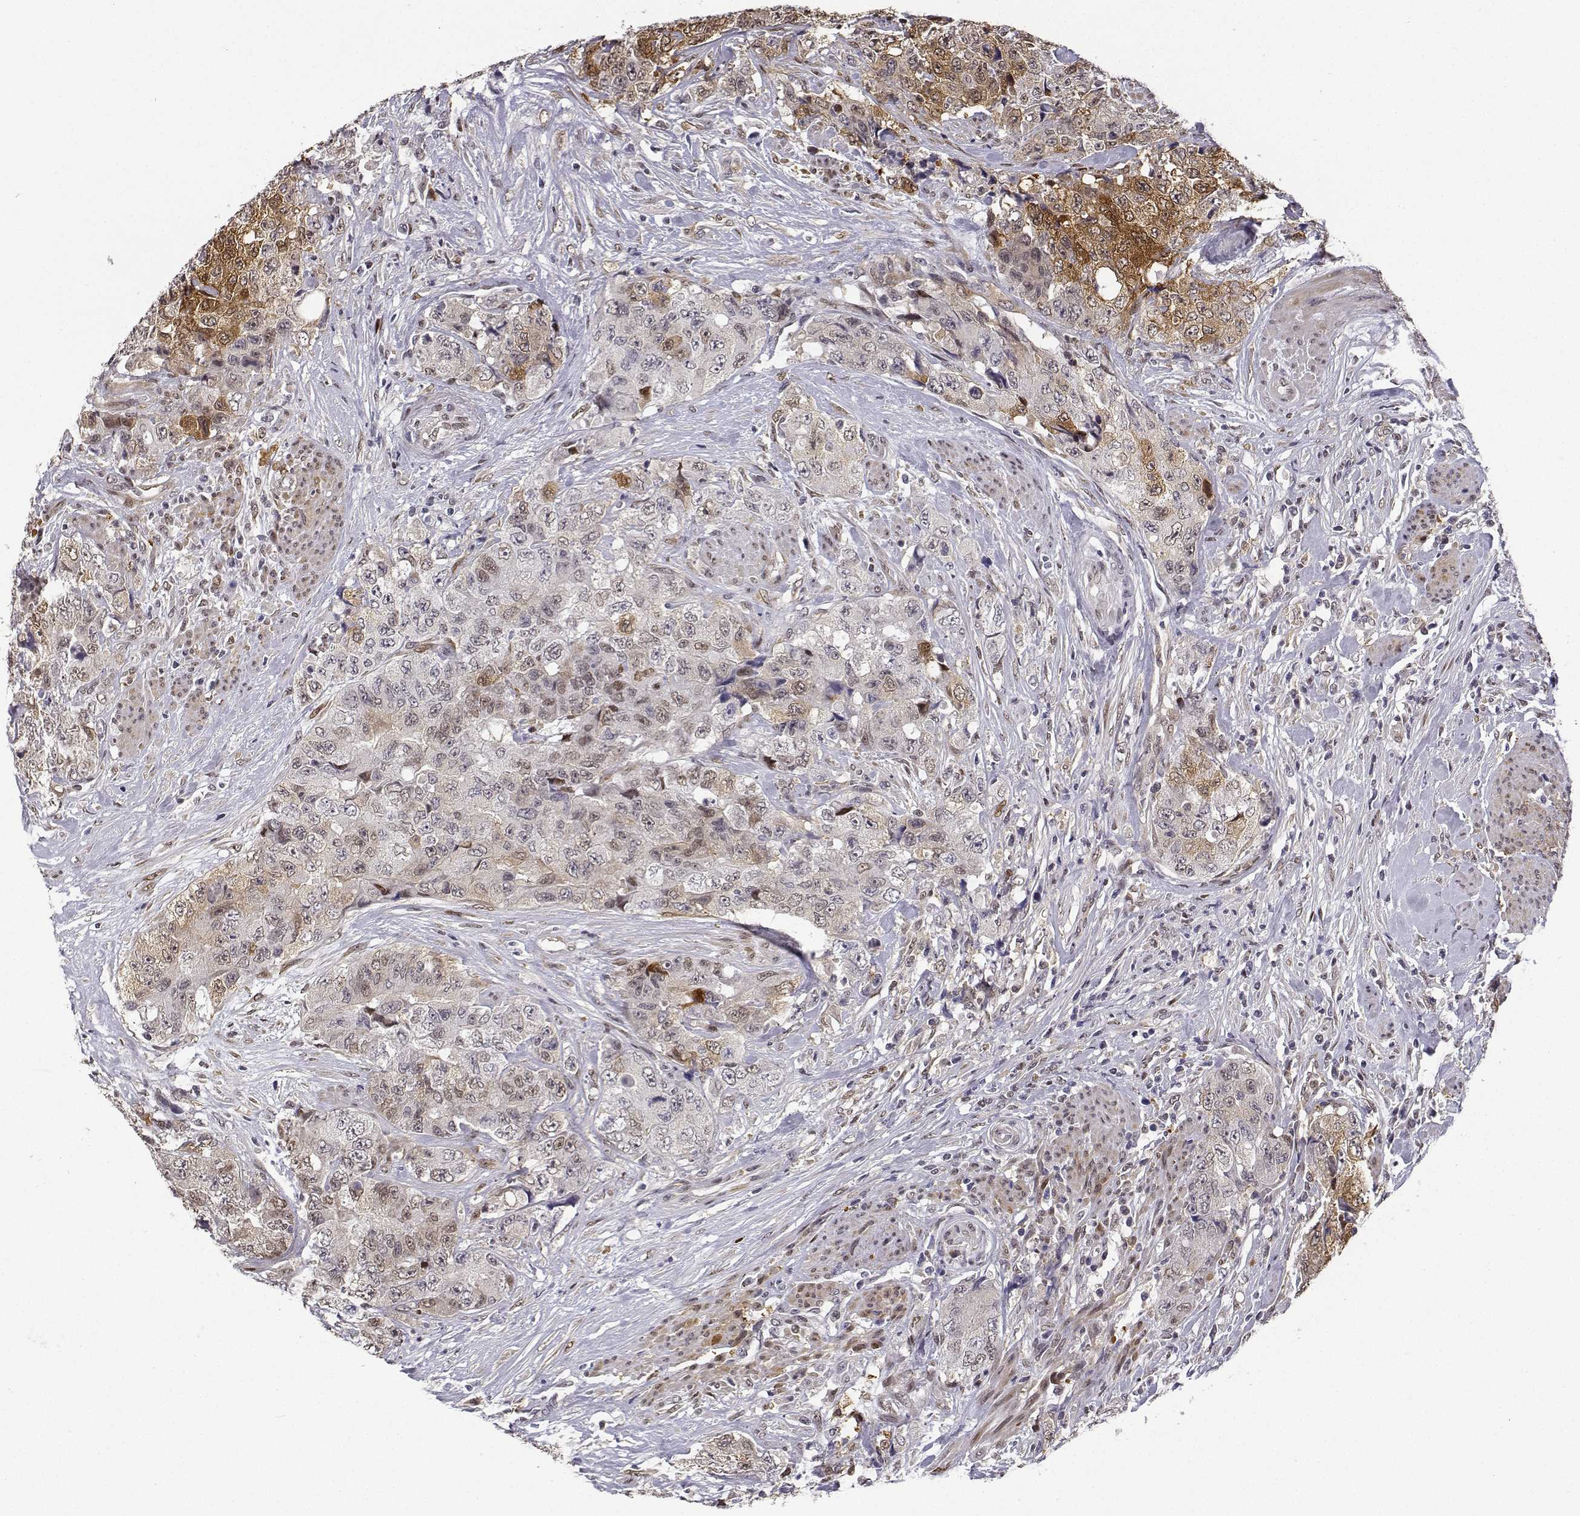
{"staining": {"intensity": "moderate", "quantity": "25%-75%", "location": "cytoplasmic/membranous,nuclear"}, "tissue": "urothelial cancer", "cell_type": "Tumor cells", "image_type": "cancer", "snomed": [{"axis": "morphology", "description": "Urothelial carcinoma, High grade"}, {"axis": "topography", "description": "Urinary bladder"}], "caption": "Urothelial cancer stained with a protein marker shows moderate staining in tumor cells.", "gene": "PHGDH", "patient": {"sex": "female", "age": 78}}